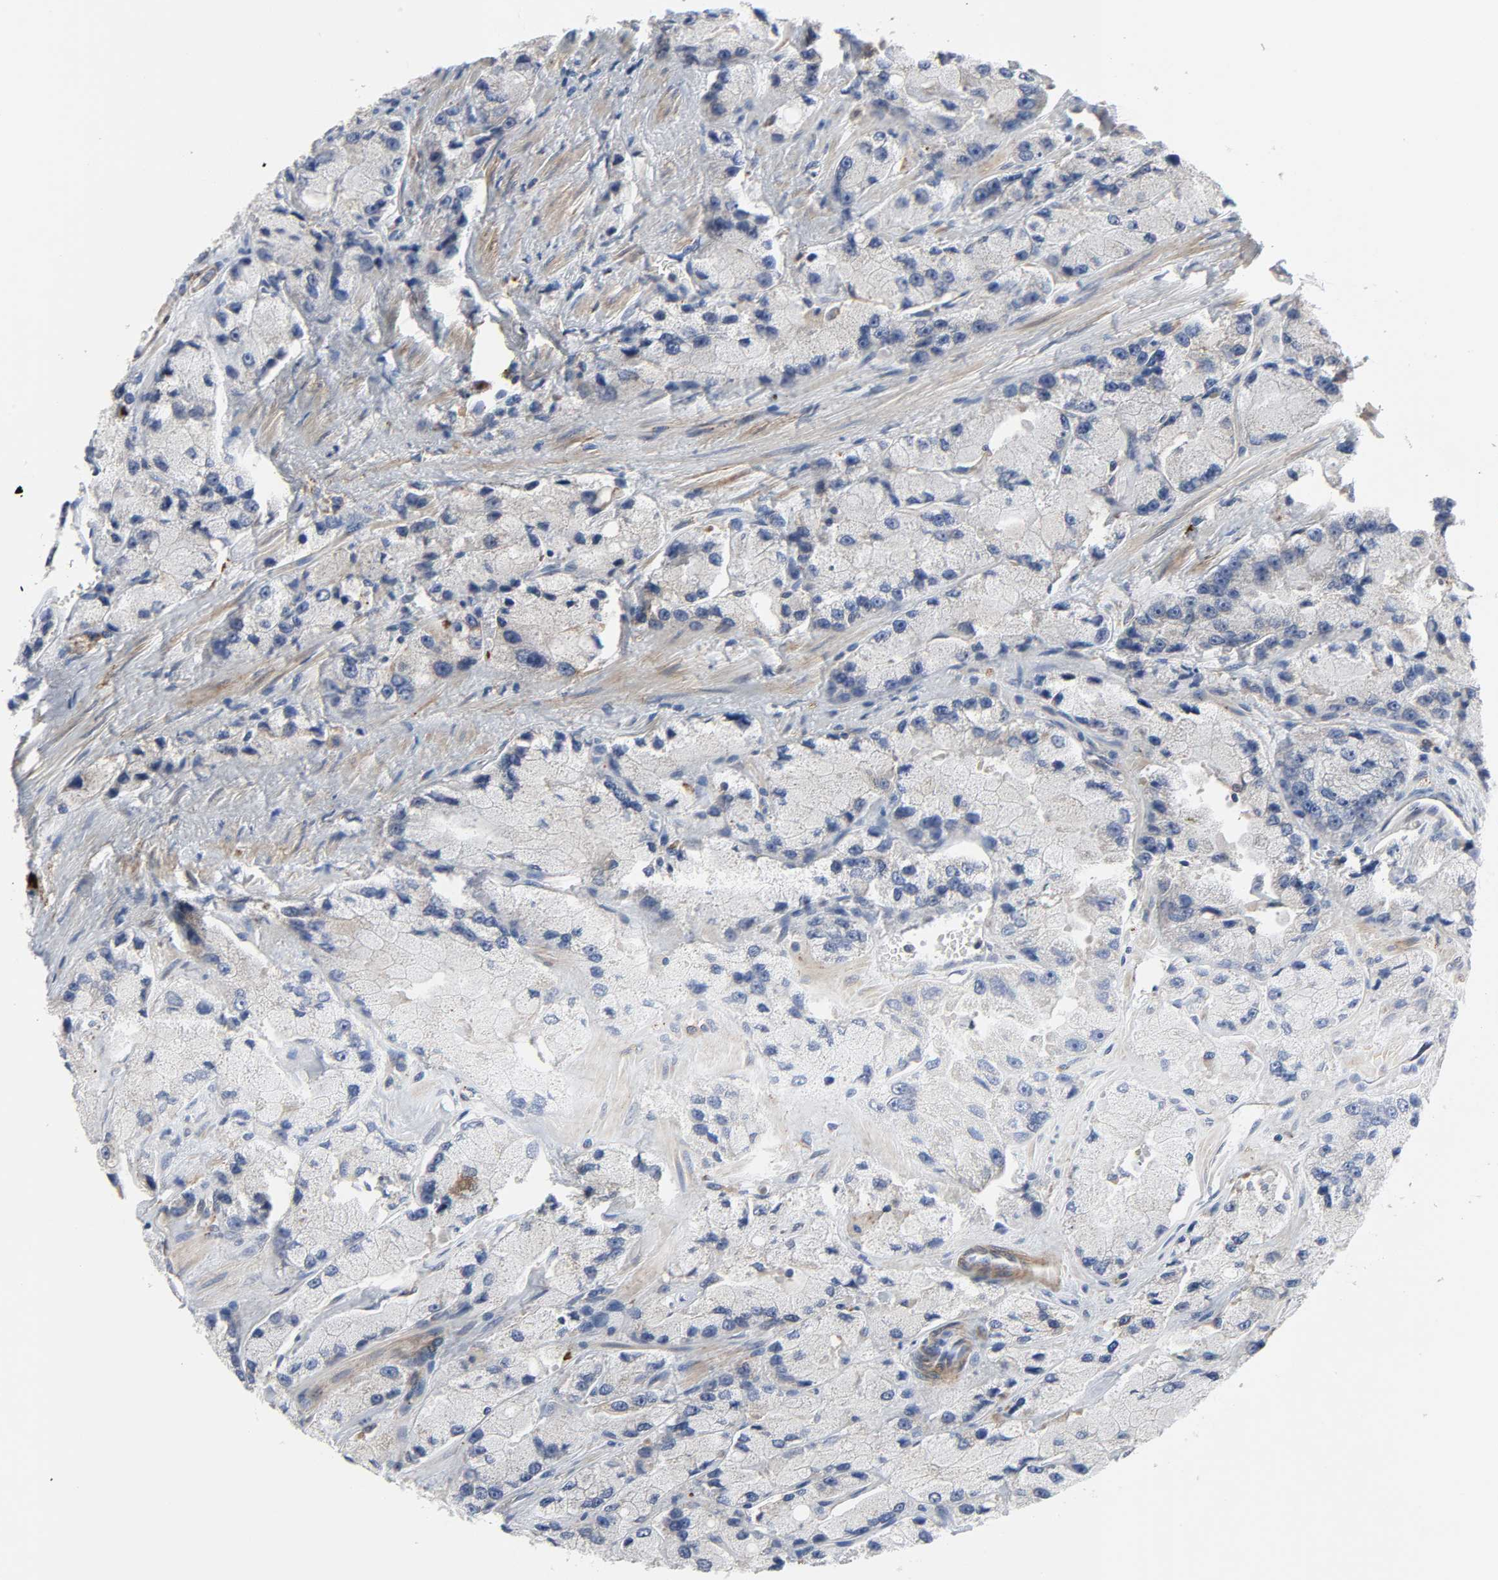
{"staining": {"intensity": "weak", "quantity": "<25%", "location": "cytoplasmic/membranous"}, "tissue": "prostate cancer", "cell_type": "Tumor cells", "image_type": "cancer", "snomed": [{"axis": "morphology", "description": "Adenocarcinoma, High grade"}, {"axis": "topography", "description": "Prostate"}], "caption": "Tumor cells show no significant protein staining in prostate cancer (adenocarcinoma (high-grade)). (IHC, brightfield microscopy, high magnification).", "gene": "ARHGAP1", "patient": {"sex": "male", "age": 58}}